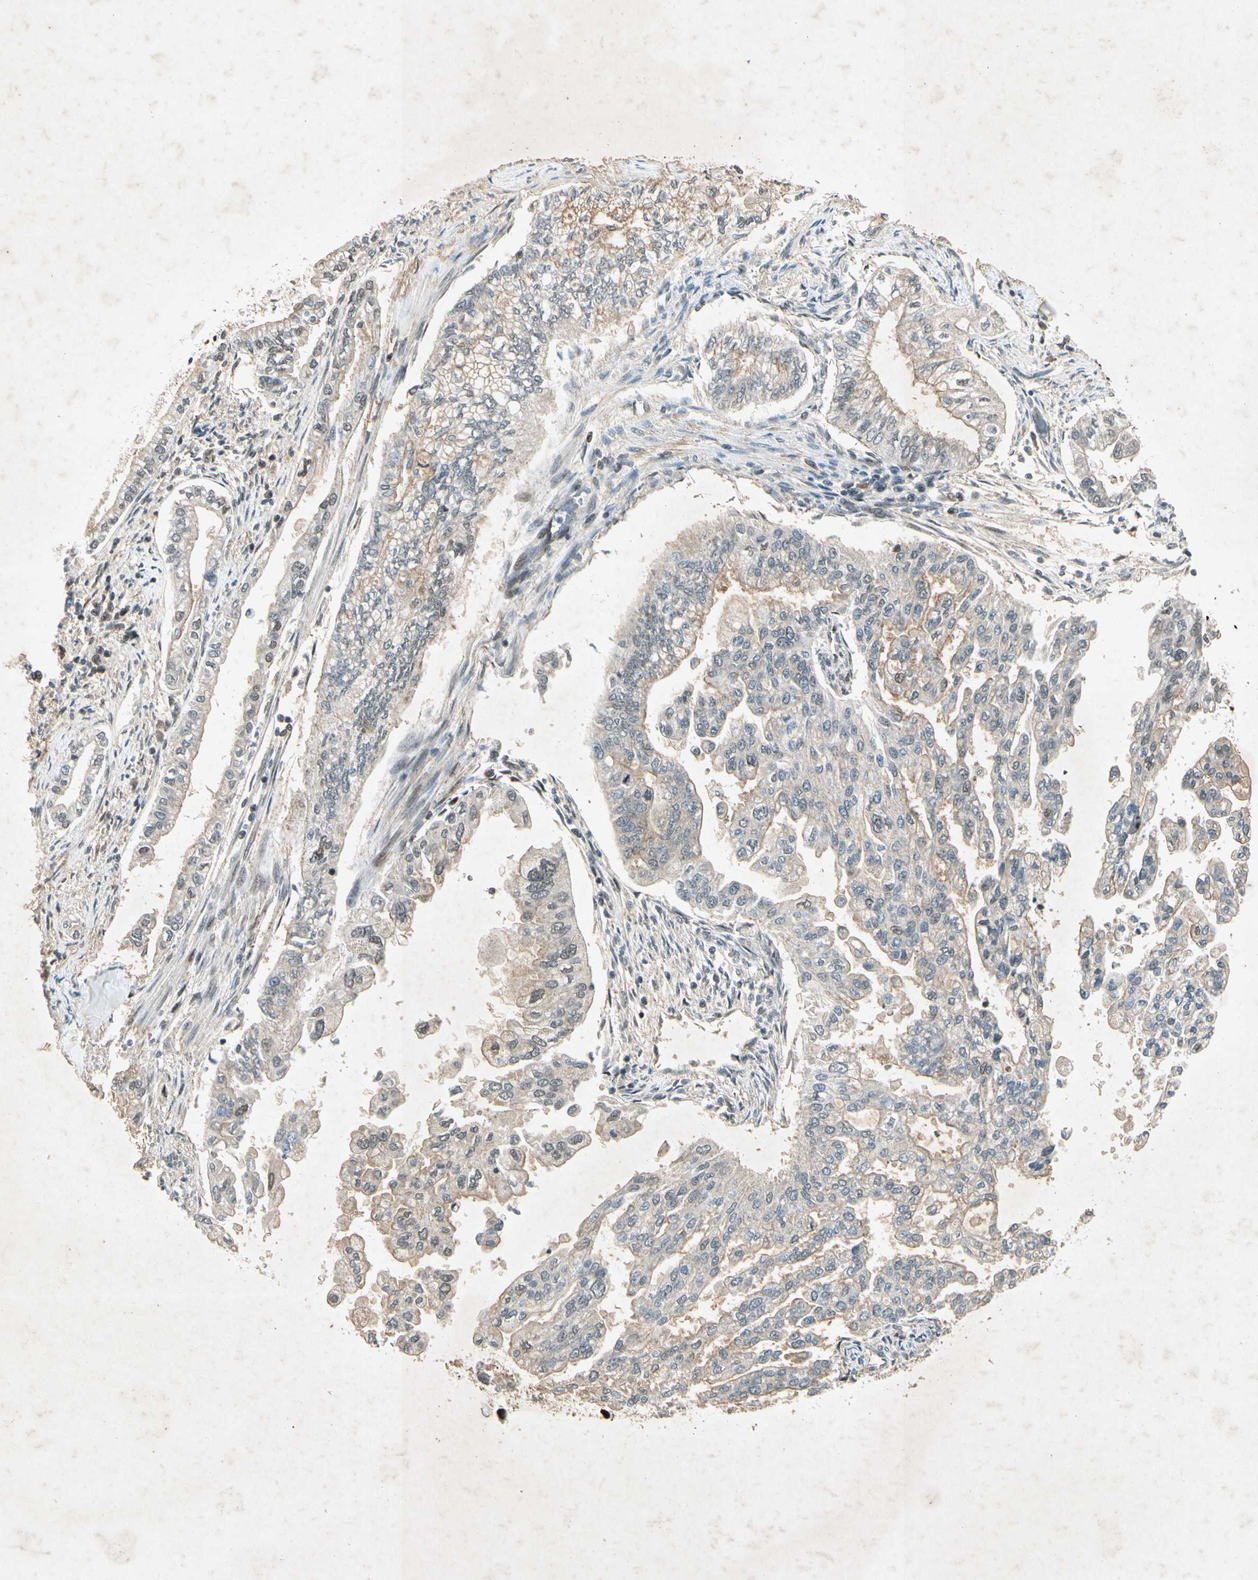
{"staining": {"intensity": "weak", "quantity": "<25%", "location": "cytoplasmic/membranous"}, "tissue": "pancreatic cancer", "cell_type": "Tumor cells", "image_type": "cancer", "snomed": [{"axis": "morphology", "description": "Normal tissue, NOS"}, {"axis": "topography", "description": "Pancreas"}], "caption": "A photomicrograph of pancreatic cancer stained for a protein displays no brown staining in tumor cells.", "gene": "RNF43", "patient": {"sex": "male", "age": 42}}